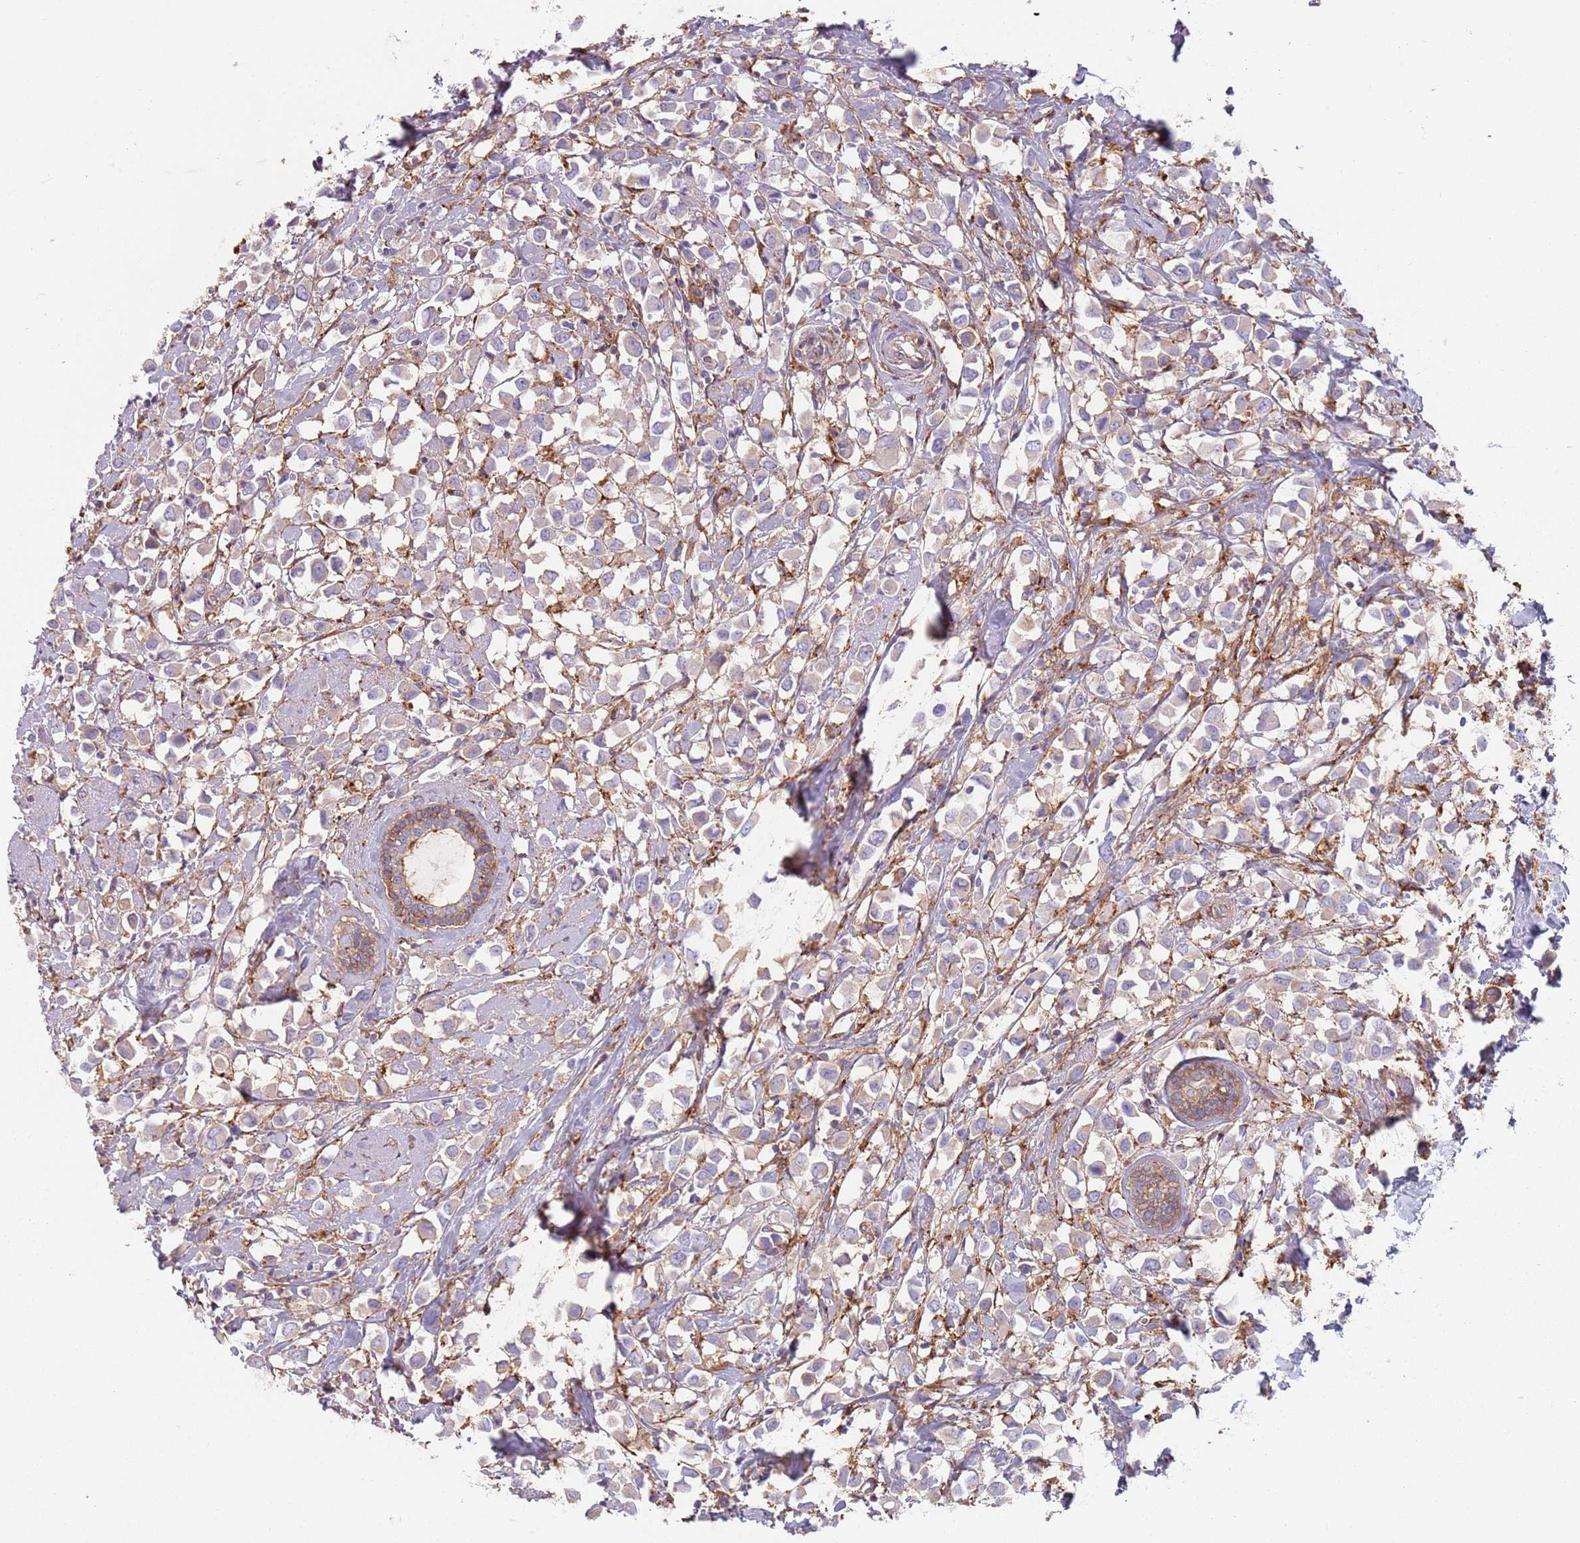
{"staining": {"intensity": "weak", "quantity": ">75%", "location": "cytoplasmic/membranous"}, "tissue": "breast cancer", "cell_type": "Tumor cells", "image_type": "cancer", "snomed": [{"axis": "morphology", "description": "Duct carcinoma"}, {"axis": "topography", "description": "Breast"}], "caption": "Immunohistochemistry (IHC) image of breast infiltrating ductal carcinoma stained for a protein (brown), which shows low levels of weak cytoplasmic/membranous positivity in approximately >75% of tumor cells.", "gene": "TPD52L2", "patient": {"sex": "female", "age": 61}}